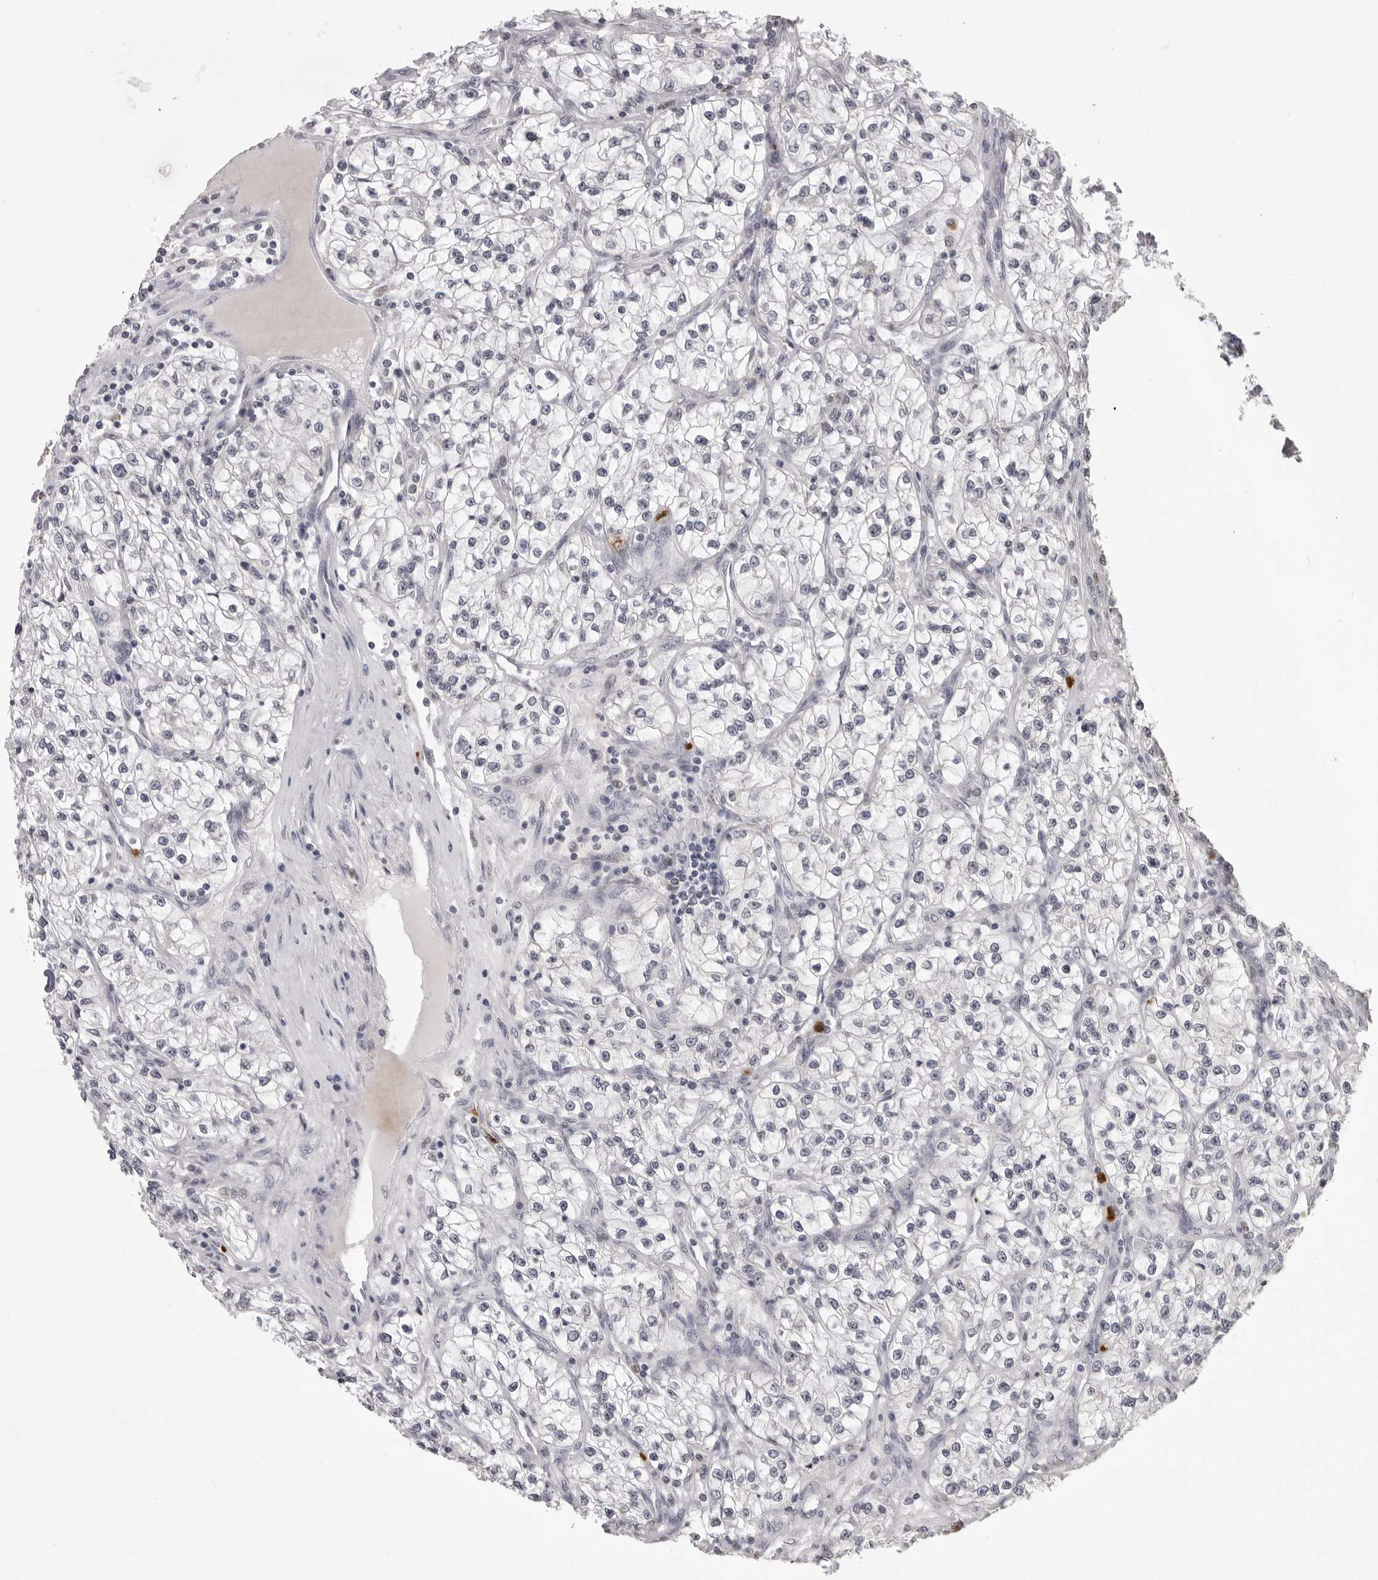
{"staining": {"intensity": "negative", "quantity": "none", "location": "none"}, "tissue": "renal cancer", "cell_type": "Tumor cells", "image_type": "cancer", "snomed": [{"axis": "morphology", "description": "Adenocarcinoma, NOS"}, {"axis": "topography", "description": "Kidney"}], "caption": "Tumor cells show no significant protein positivity in renal cancer. (DAB (3,3'-diaminobenzidine) immunohistochemistry visualized using brightfield microscopy, high magnification).", "gene": "IL31", "patient": {"sex": "female", "age": 57}}